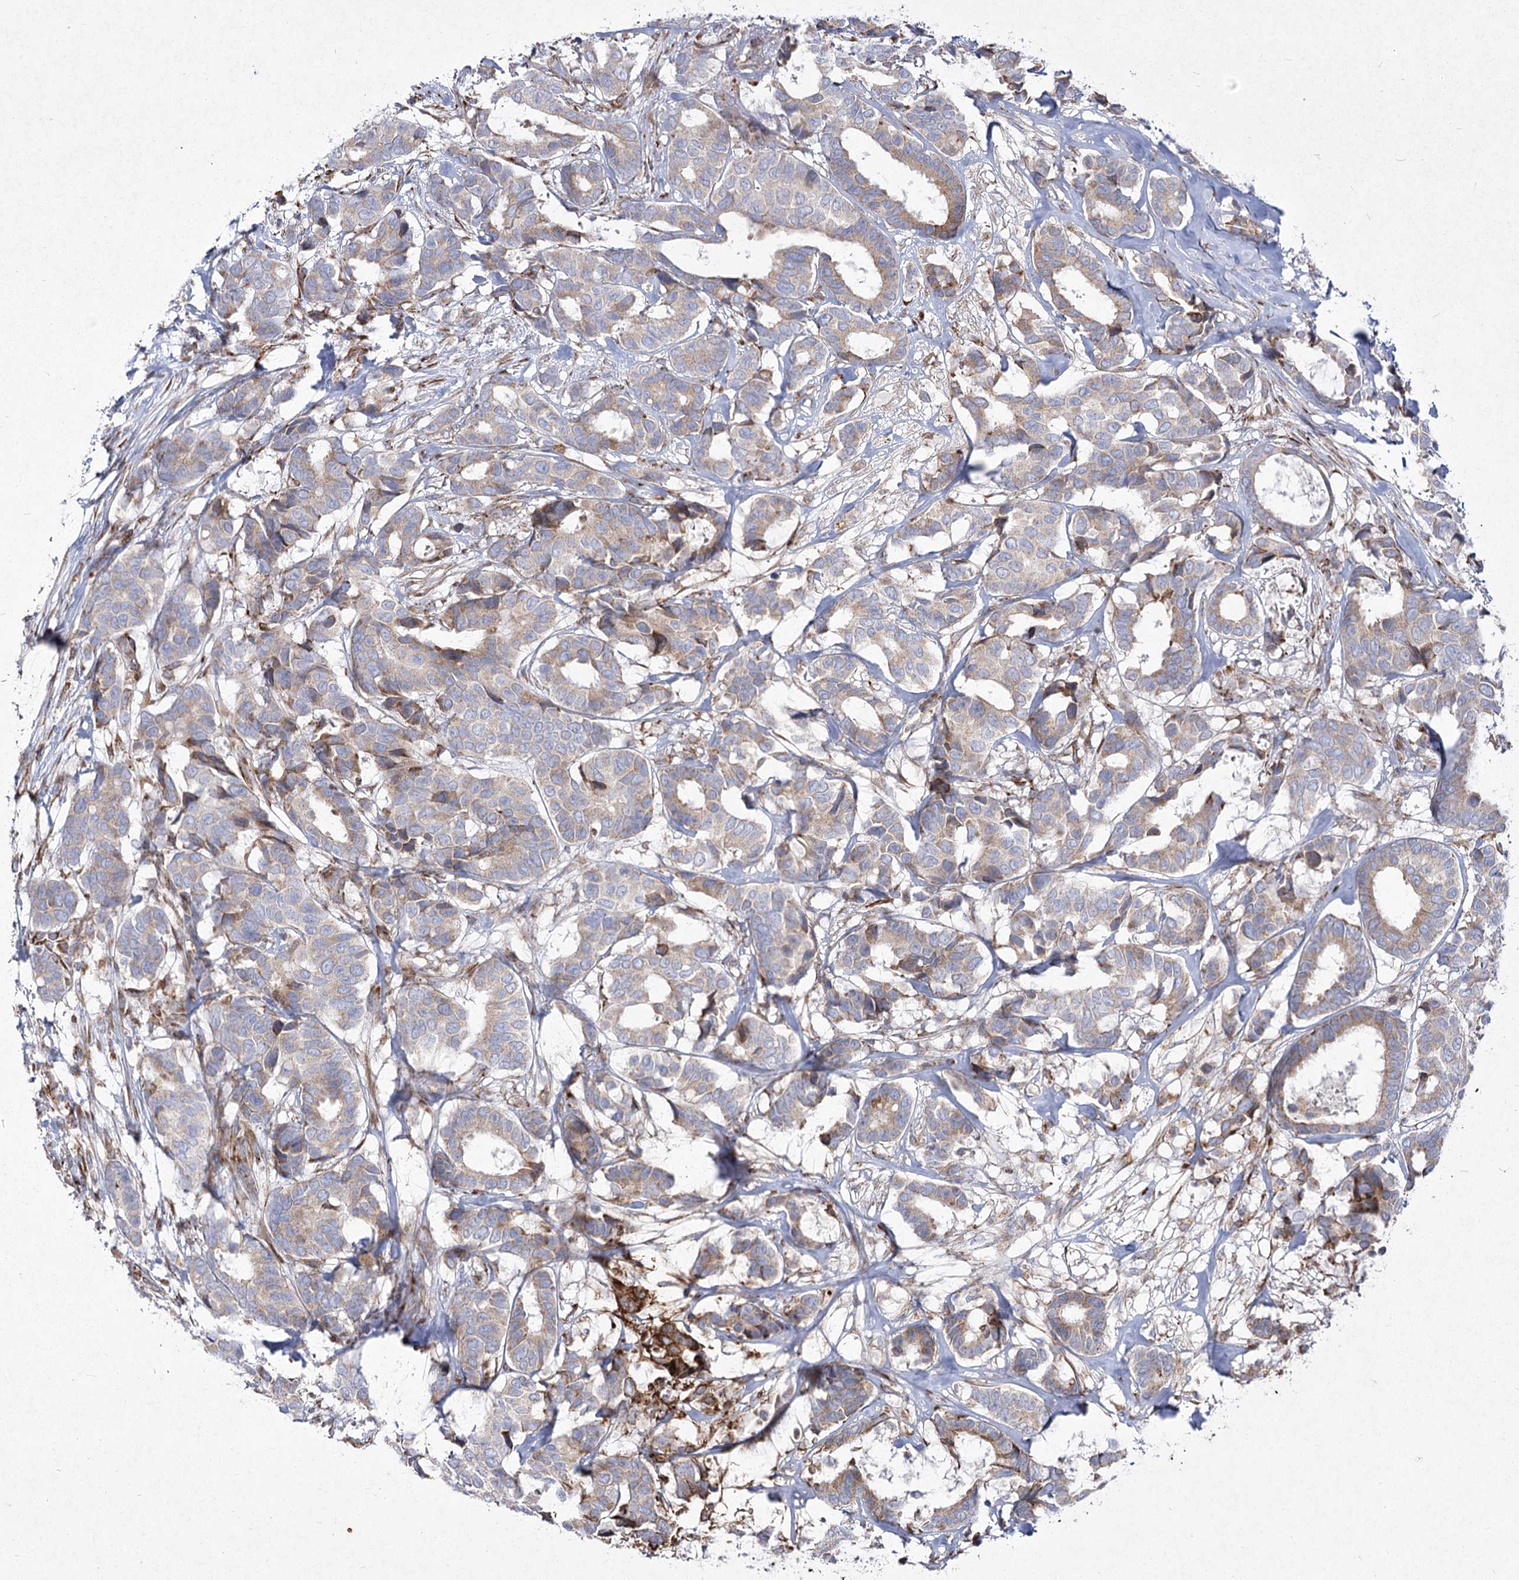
{"staining": {"intensity": "moderate", "quantity": "<25%", "location": "cytoplasmic/membranous"}, "tissue": "breast cancer", "cell_type": "Tumor cells", "image_type": "cancer", "snomed": [{"axis": "morphology", "description": "Duct carcinoma"}, {"axis": "topography", "description": "Breast"}], "caption": "Approximately <25% of tumor cells in human intraductal carcinoma (breast) exhibit moderate cytoplasmic/membranous protein positivity as visualized by brown immunohistochemical staining.", "gene": "NHLRC2", "patient": {"sex": "female", "age": 87}}